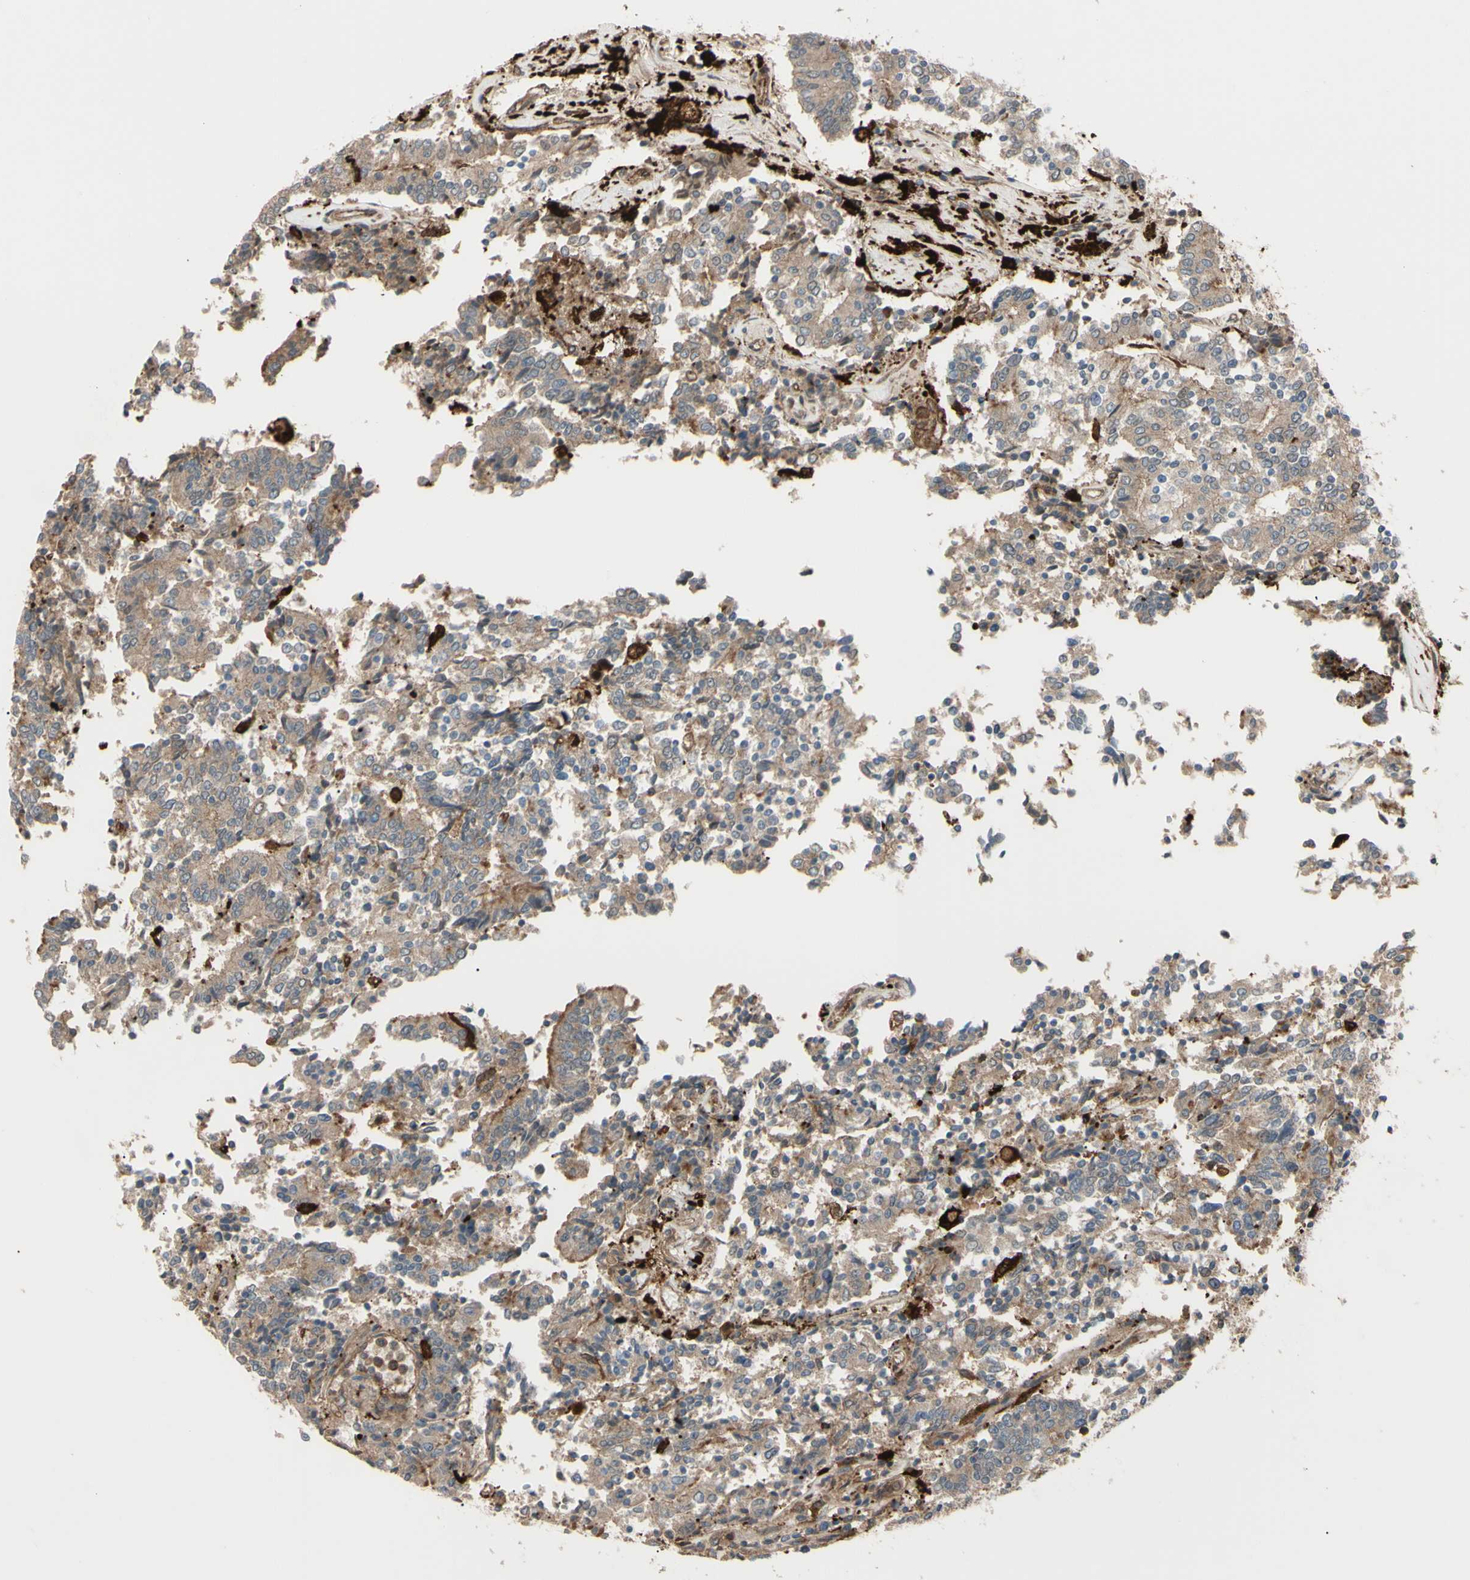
{"staining": {"intensity": "moderate", "quantity": ">75%", "location": "cytoplasmic/membranous"}, "tissue": "prostate cancer", "cell_type": "Tumor cells", "image_type": "cancer", "snomed": [{"axis": "morphology", "description": "Normal tissue, NOS"}, {"axis": "morphology", "description": "Adenocarcinoma, High grade"}, {"axis": "topography", "description": "Prostate"}, {"axis": "topography", "description": "Seminal veicle"}], "caption": "This histopathology image shows immunohistochemistry staining of prostate cancer (adenocarcinoma (high-grade)), with medium moderate cytoplasmic/membranous positivity in about >75% of tumor cells.", "gene": "PTPN12", "patient": {"sex": "male", "age": 55}}